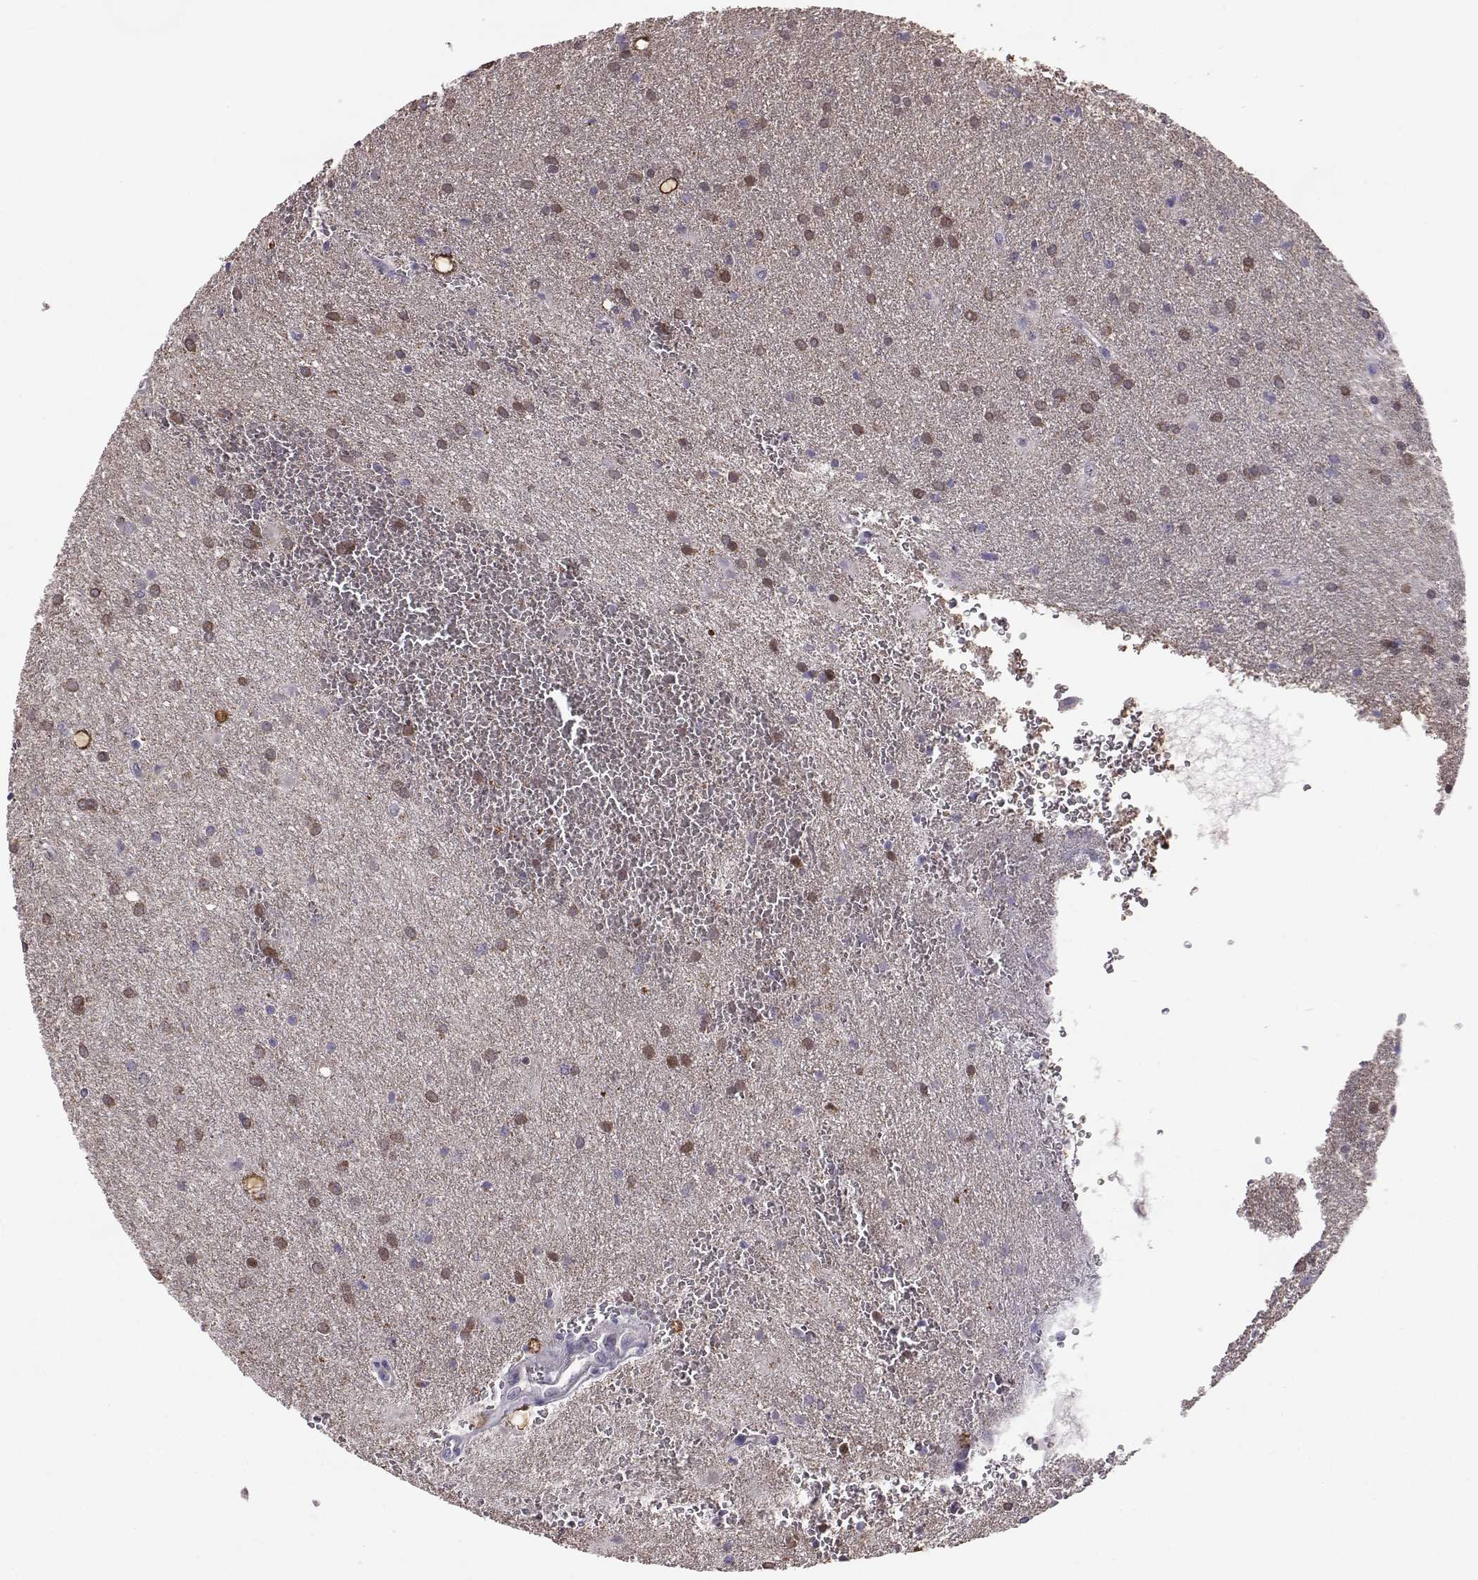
{"staining": {"intensity": "moderate", "quantity": ">75%", "location": "cytoplasmic/membranous"}, "tissue": "glioma", "cell_type": "Tumor cells", "image_type": "cancer", "snomed": [{"axis": "morphology", "description": "Glioma, malignant, Low grade"}, {"axis": "topography", "description": "Brain"}], "caption": "Glioma stained with a protein marker demonstrates moderate staining in tumor cells.", "gene": "ADGRG5", "patient": {"sex": "male", "age": 58}}